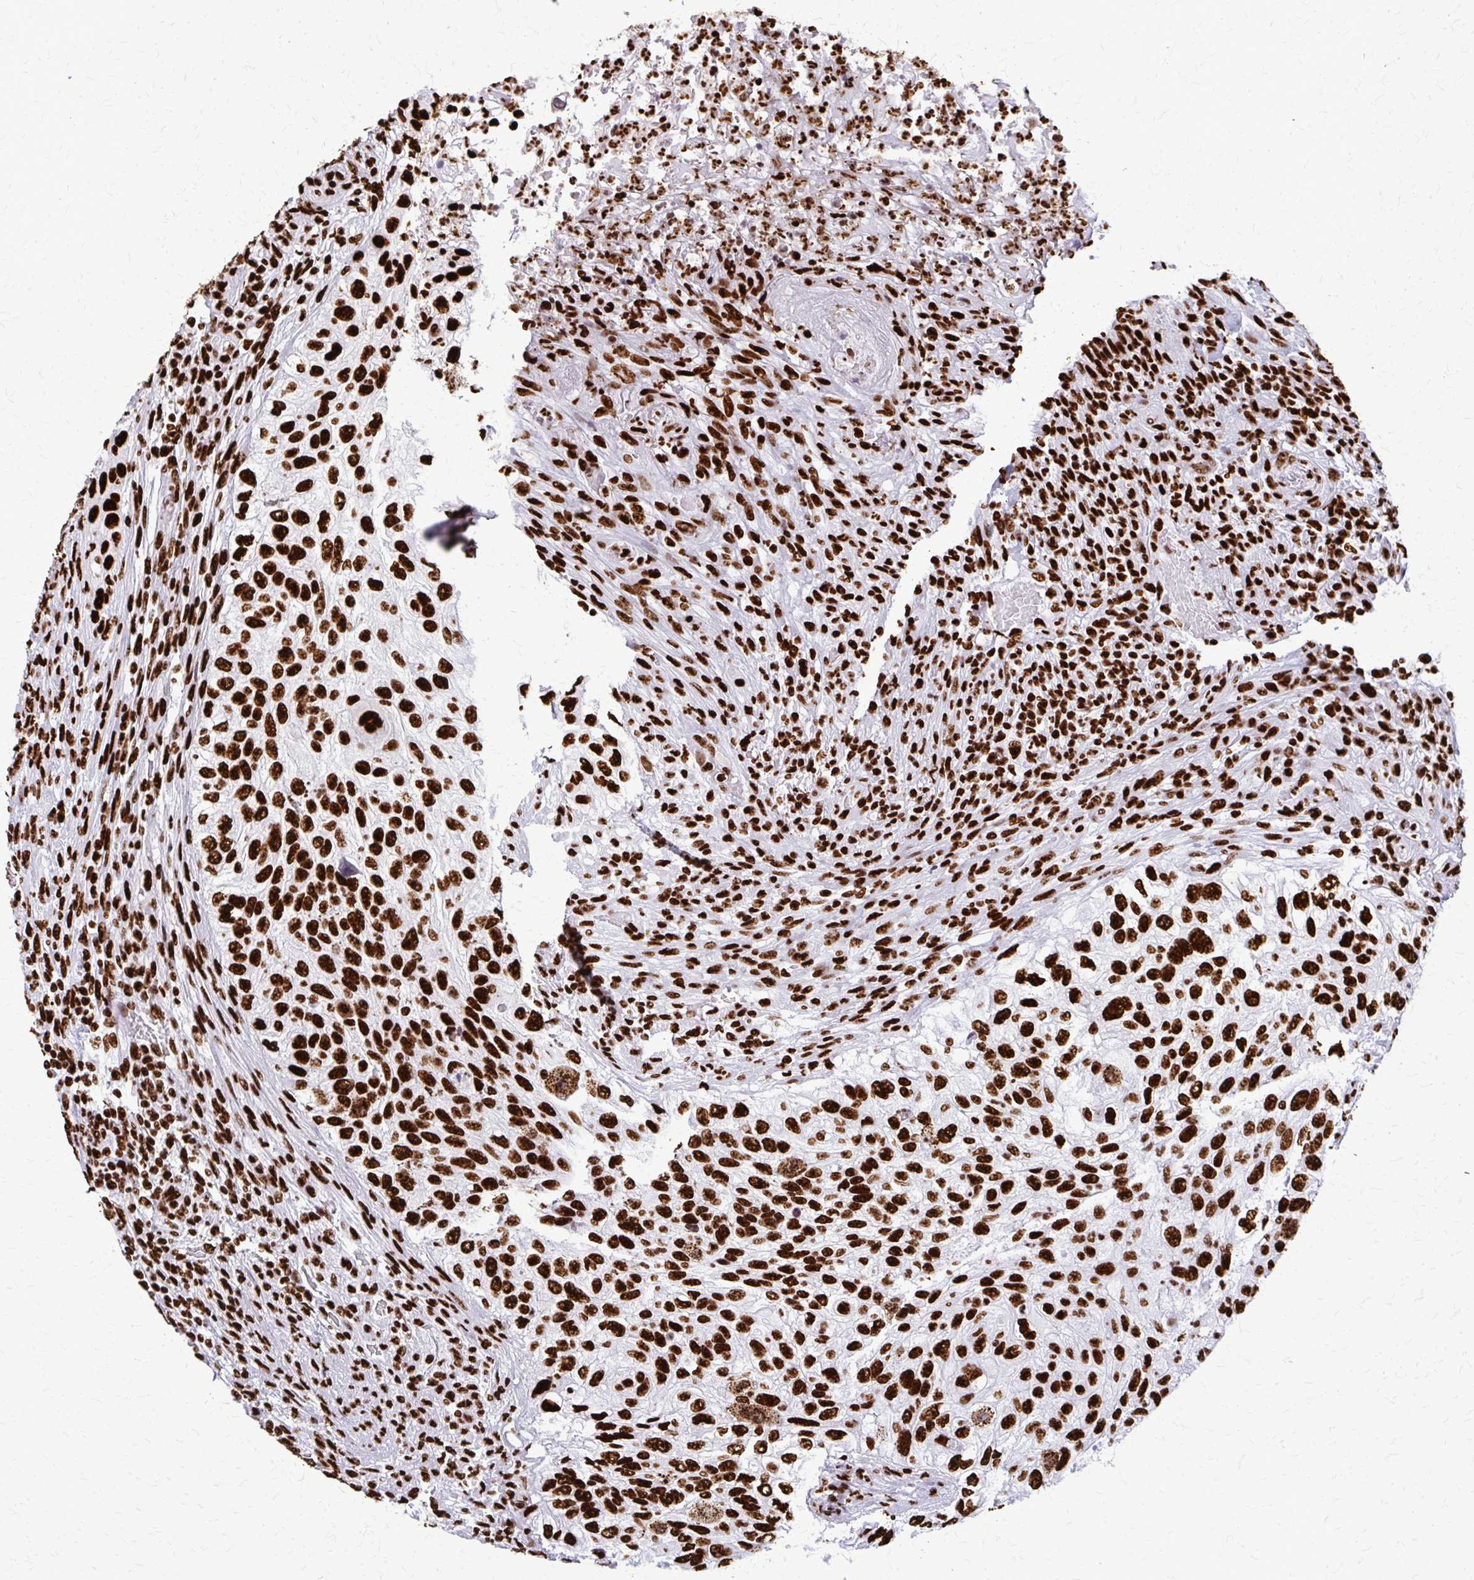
{"staining": {"intensity": "strong", "quantity": ">75%", "location": "nuclear"}, "tissue": "urothelial cancer", "cell_type": "Tumor cells", "image_type": "cancer", "snomed": [{"axis": "morphology", "description": "Urothelial carcinoma, High grade"}, {"axis": "topography", "description": "Urinary bladder"}], "caption": "The histopathology image reveals a brown stain indicating the presence of a protein in the nuclear of tumor cells in high-grade urothelial carcinoma. (DAB (3,3'-diaminobenzidine) = brown stain, brightfield microscopy at high magnification).", "gene": "SFPQ", "patient": {"sex": "female", "age": 60}}